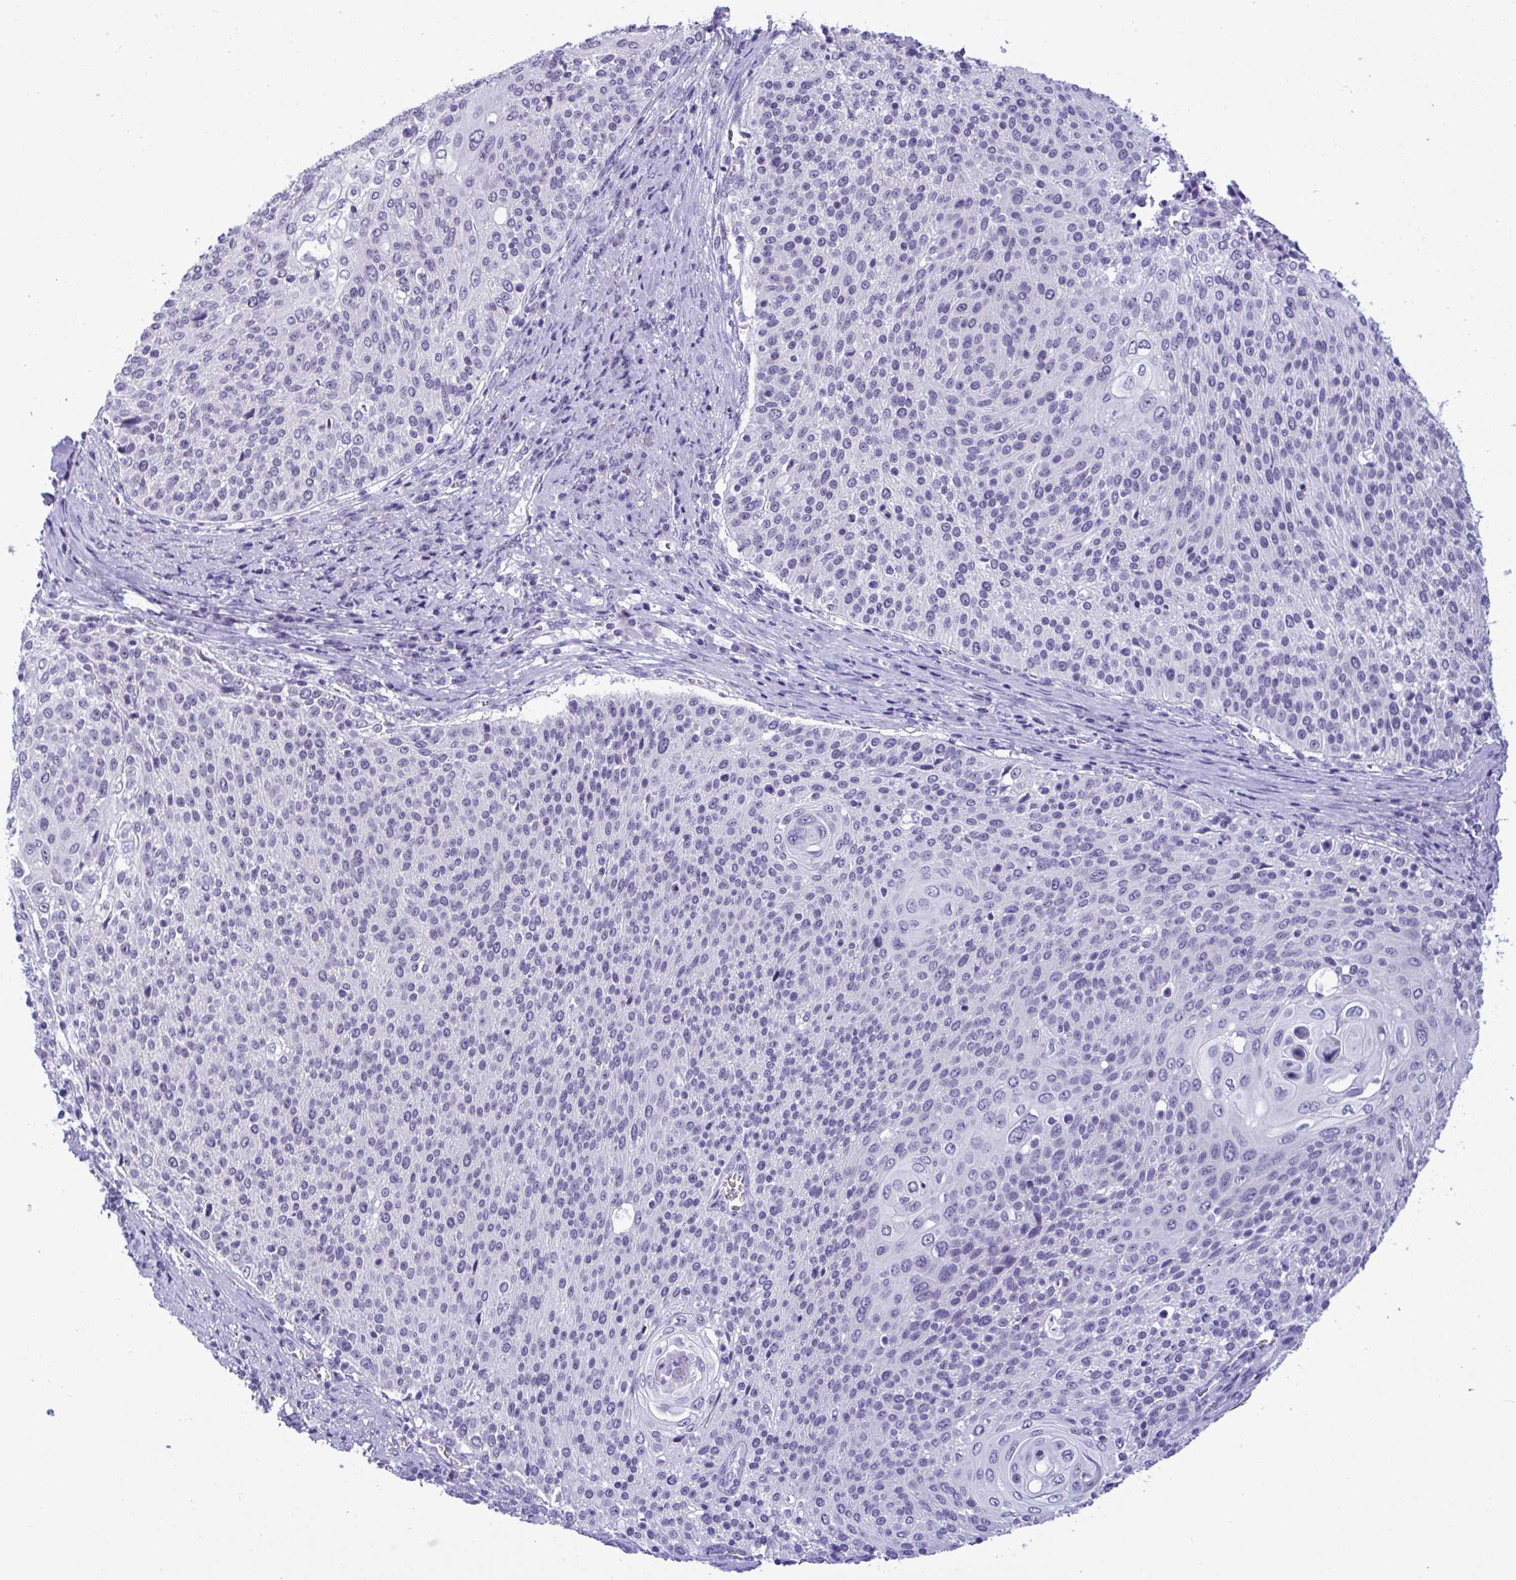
{"staining": {"intensity": "negative", "quantity": "none", "location": "none"}, "tissue": "cervical cancer", "cell_type": "Tumor cells", "image_type": "cancer", "snomed": [{"axis": "morphology", "description": "Squamous cell carcinoma, NOS"}, {"axis": "topography", "description": "Cervix"}], "caption": "Tumor cells show no significant expression in cervical cancer.", "gene": "YBX2", "patient": {"sex": "female", "age": 31}}